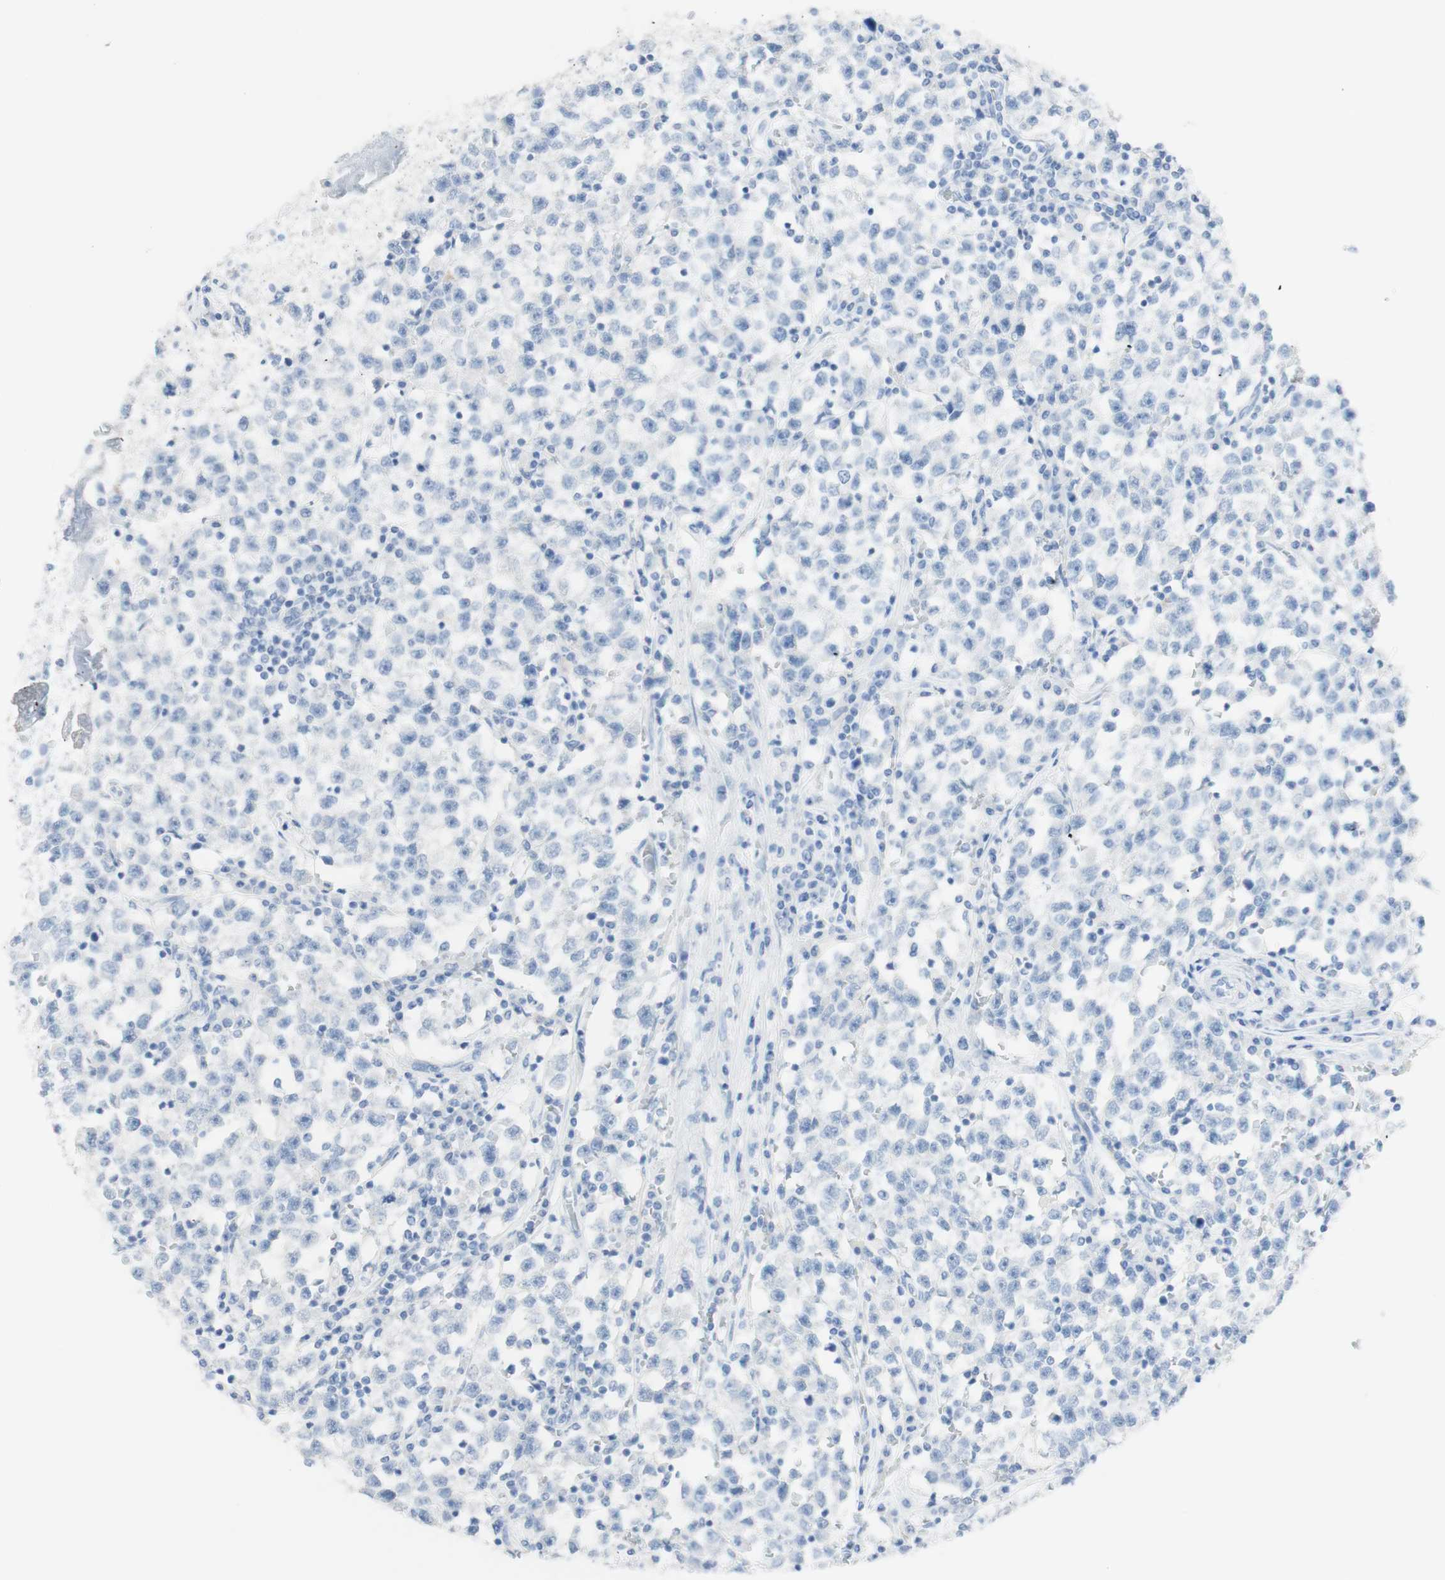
{"staining": {"intensity": "negative", "quantity": "none", "location": "none"}, "tissue": "testis cancer", "cell_type": "Tumor cells", "image_type": "cancer", "snomed": [{"axis": "morphology", "description": "Seminoma, NOS"}, {"axis": "topography", "description": "Testis"}], "caption": "An image of testis cancer (seminoma) stained for a protein displays no brown staining in tumor cells.", "gene": "TPO", "patient": {"sex": "male", "age": 22}}